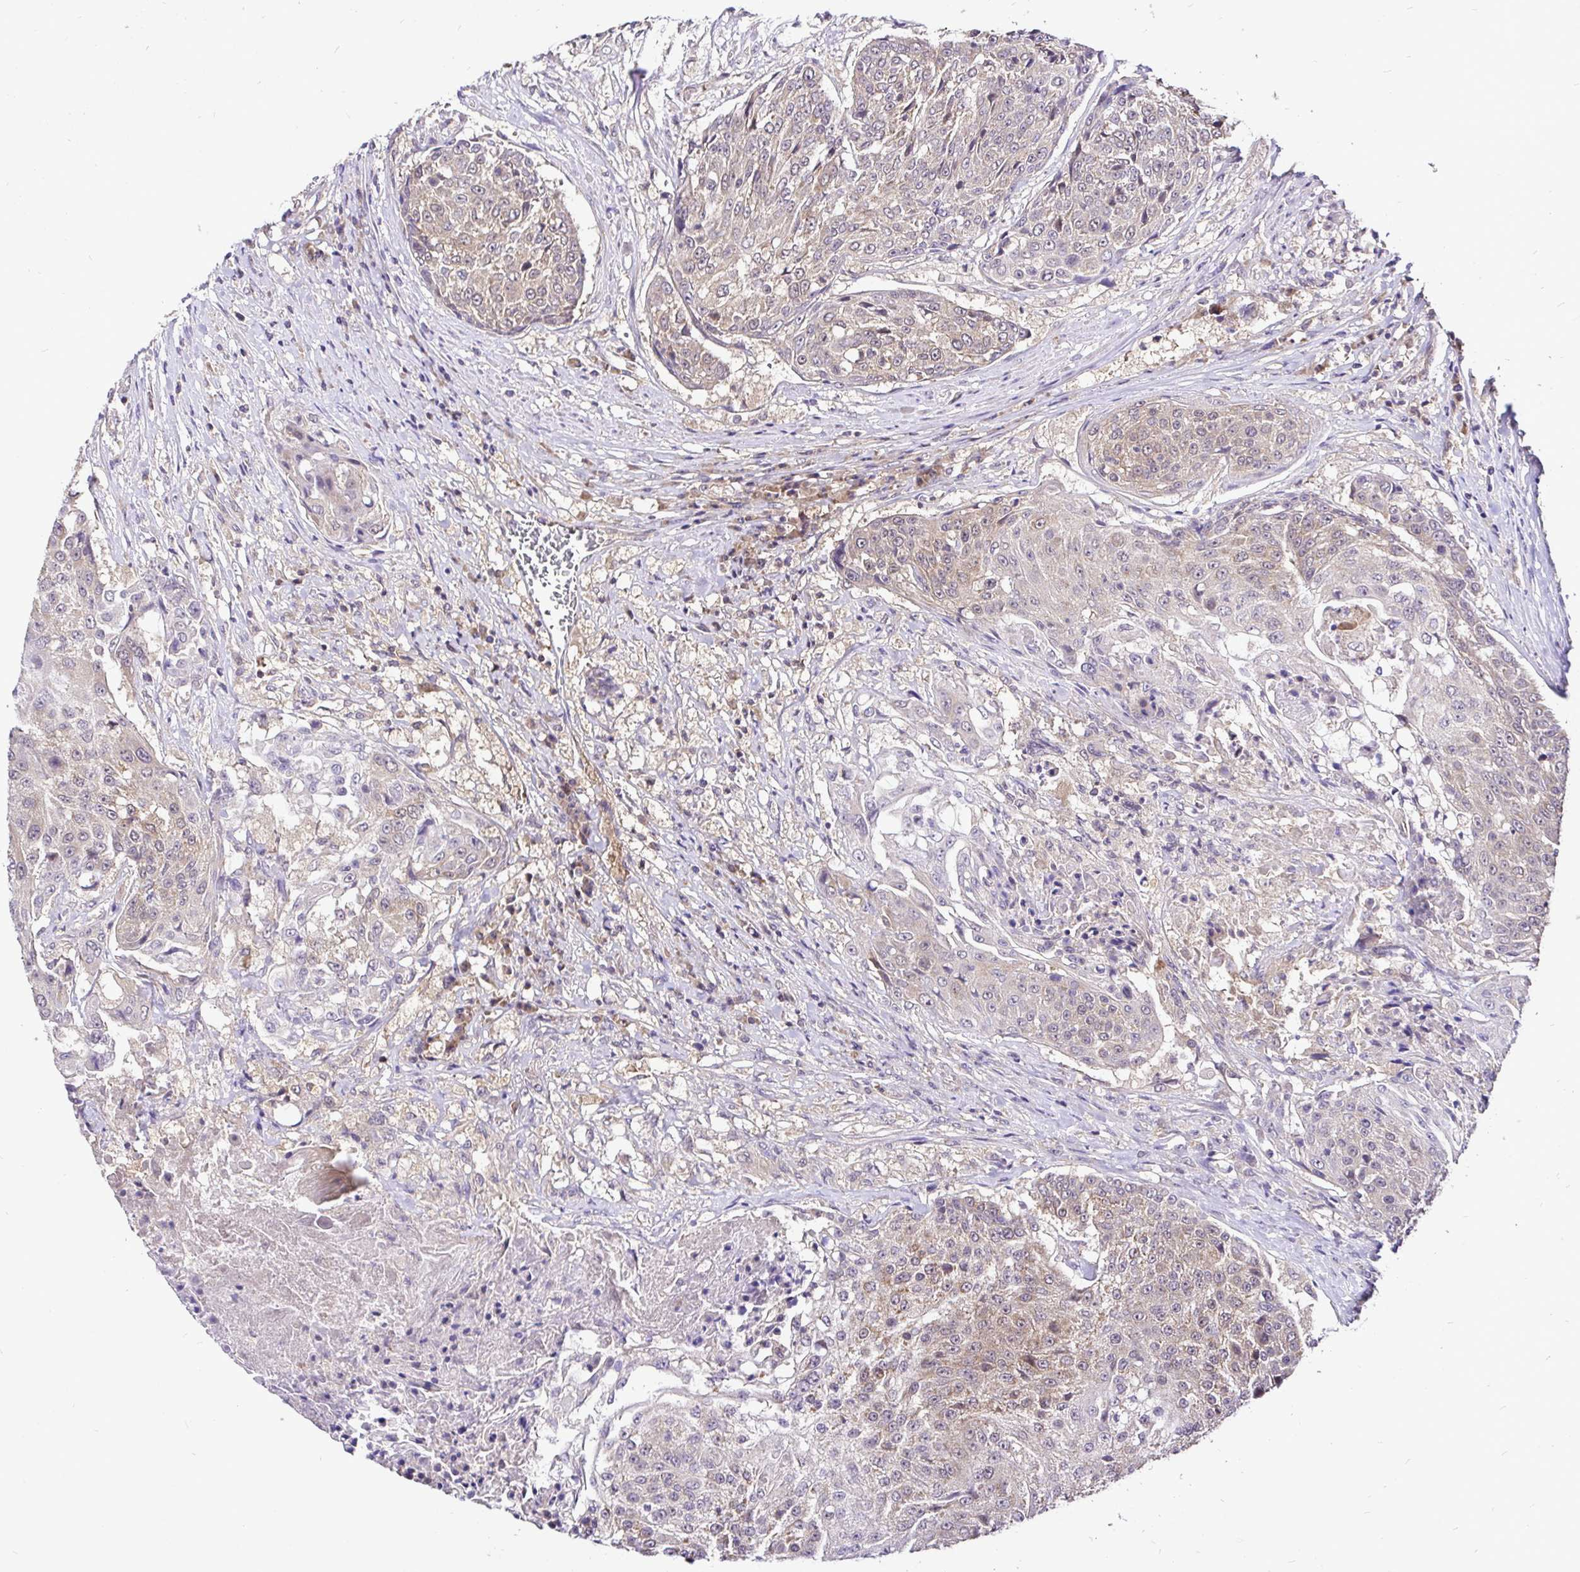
{"staining": {"intensity": "weak", "quantity": "25%-75%", "location": "cytoplasmic/membranous"}, "tissue": "urothelial cancer", "cell_type": "Tumor cells", "image_type": "cancer", "snomed": [{"axis": "morphology", "description": "Urothelial carcinoma, High grade"}, {"axis": "topography", "description": "Urinary bladder"}], "caption": "Human high-grade urothelial carcinoma stained for a protein (brown) displays weak cytoplasmic/membranous positive expression in approximately 25%-75% of tumor cells.", "gene": "UBE2M", "patient": {"sex": "female", "age": 63}}